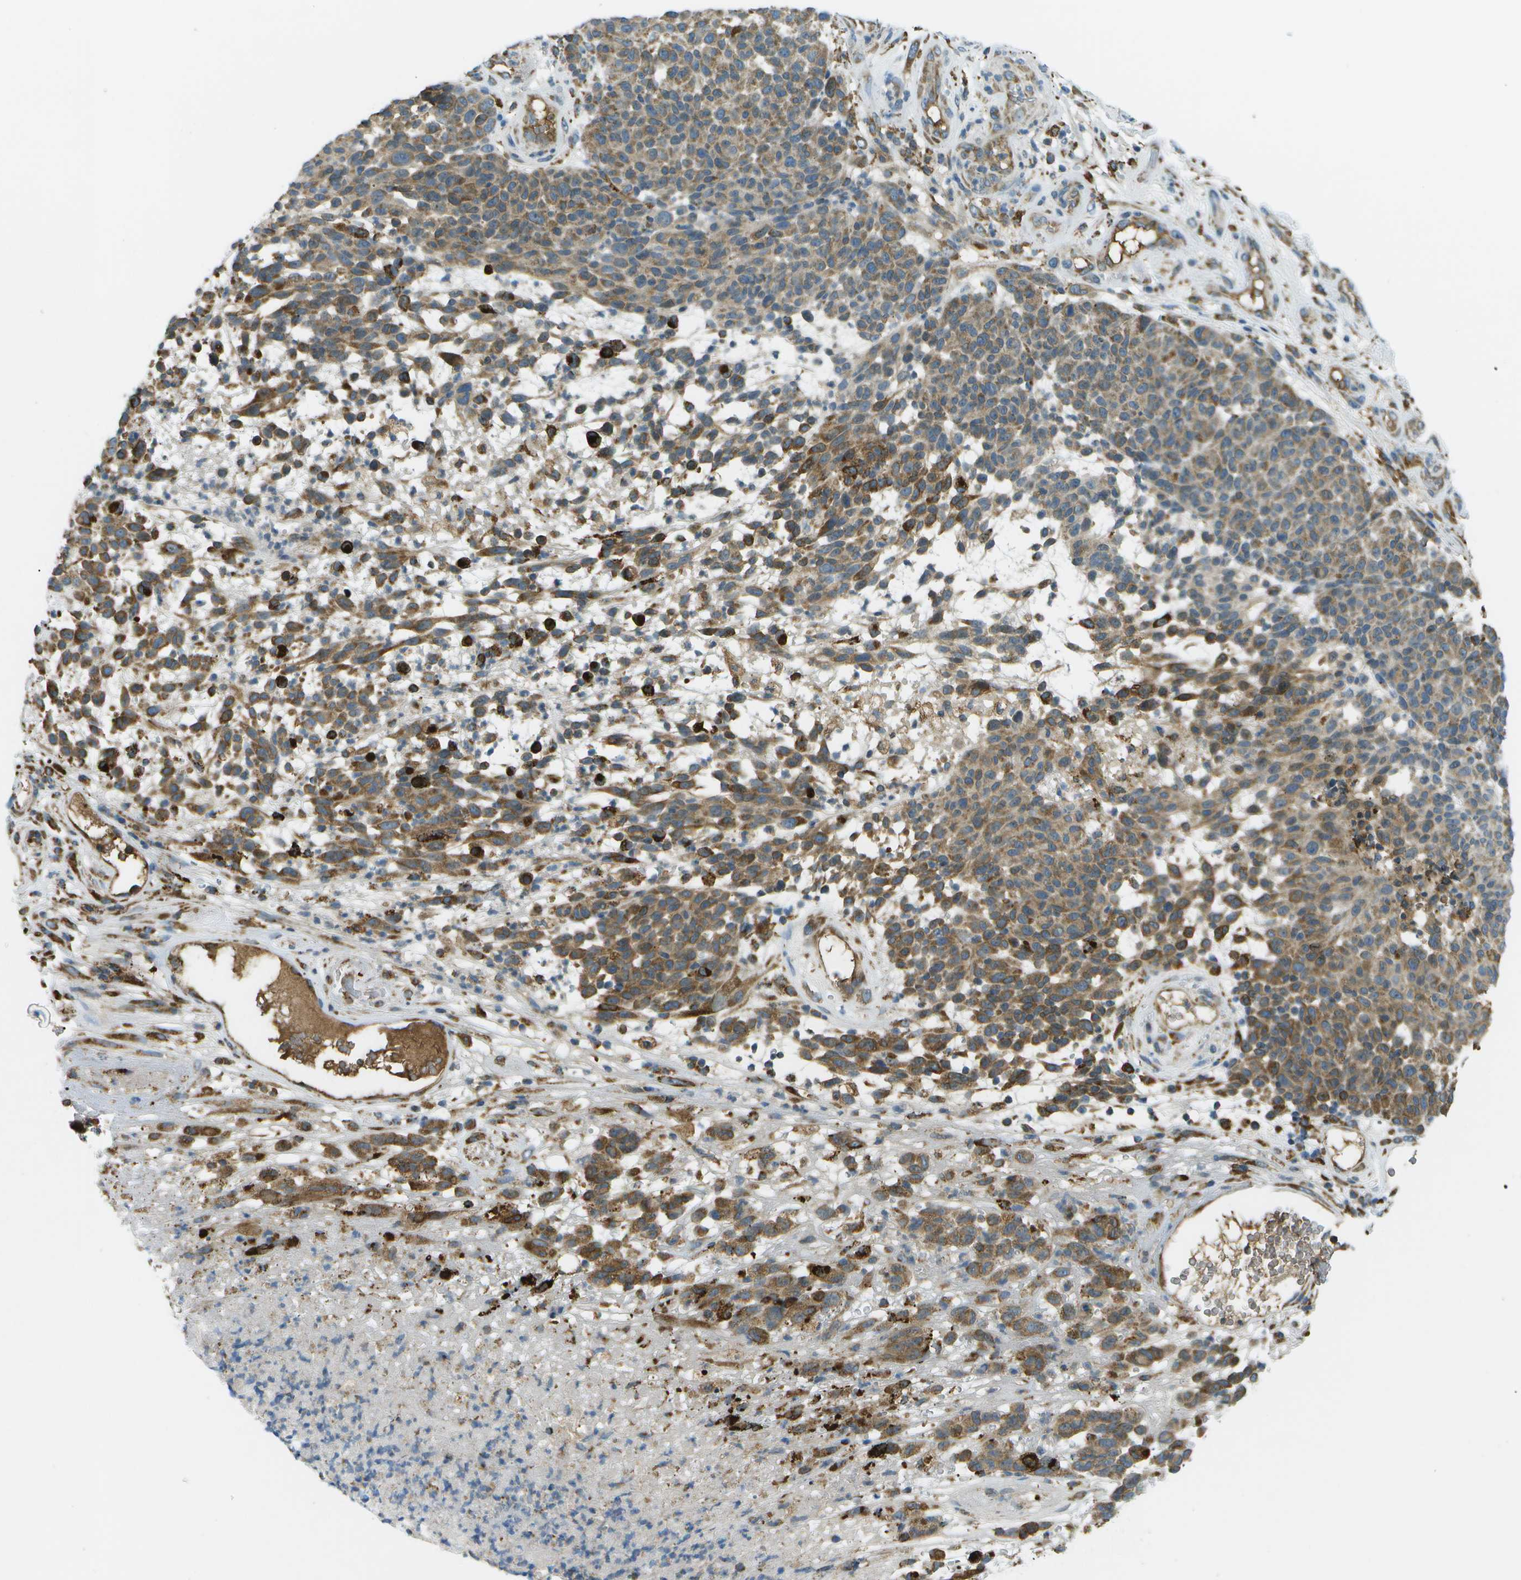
{"staining": {"intensity": "moderate", "quantity": ">75%", "location": "cytoplasmic/membranous"}, "tissue": "melanoma", "cell_type": "Tumor cells", "image_type": "cancer", "snomed": [{"axis": "morphology", "description": "Malignant melanoma, NOS"}, {"axis": "topography", "description": "Skin"}], "caption": "Human melanoma stained for a protein (brown) exhibits moderate cytoplasmic/membranous positive positivity in about >75% of tumor cells.", "gene": "USP30", "patient": {"sex": "male", "age": 59}}